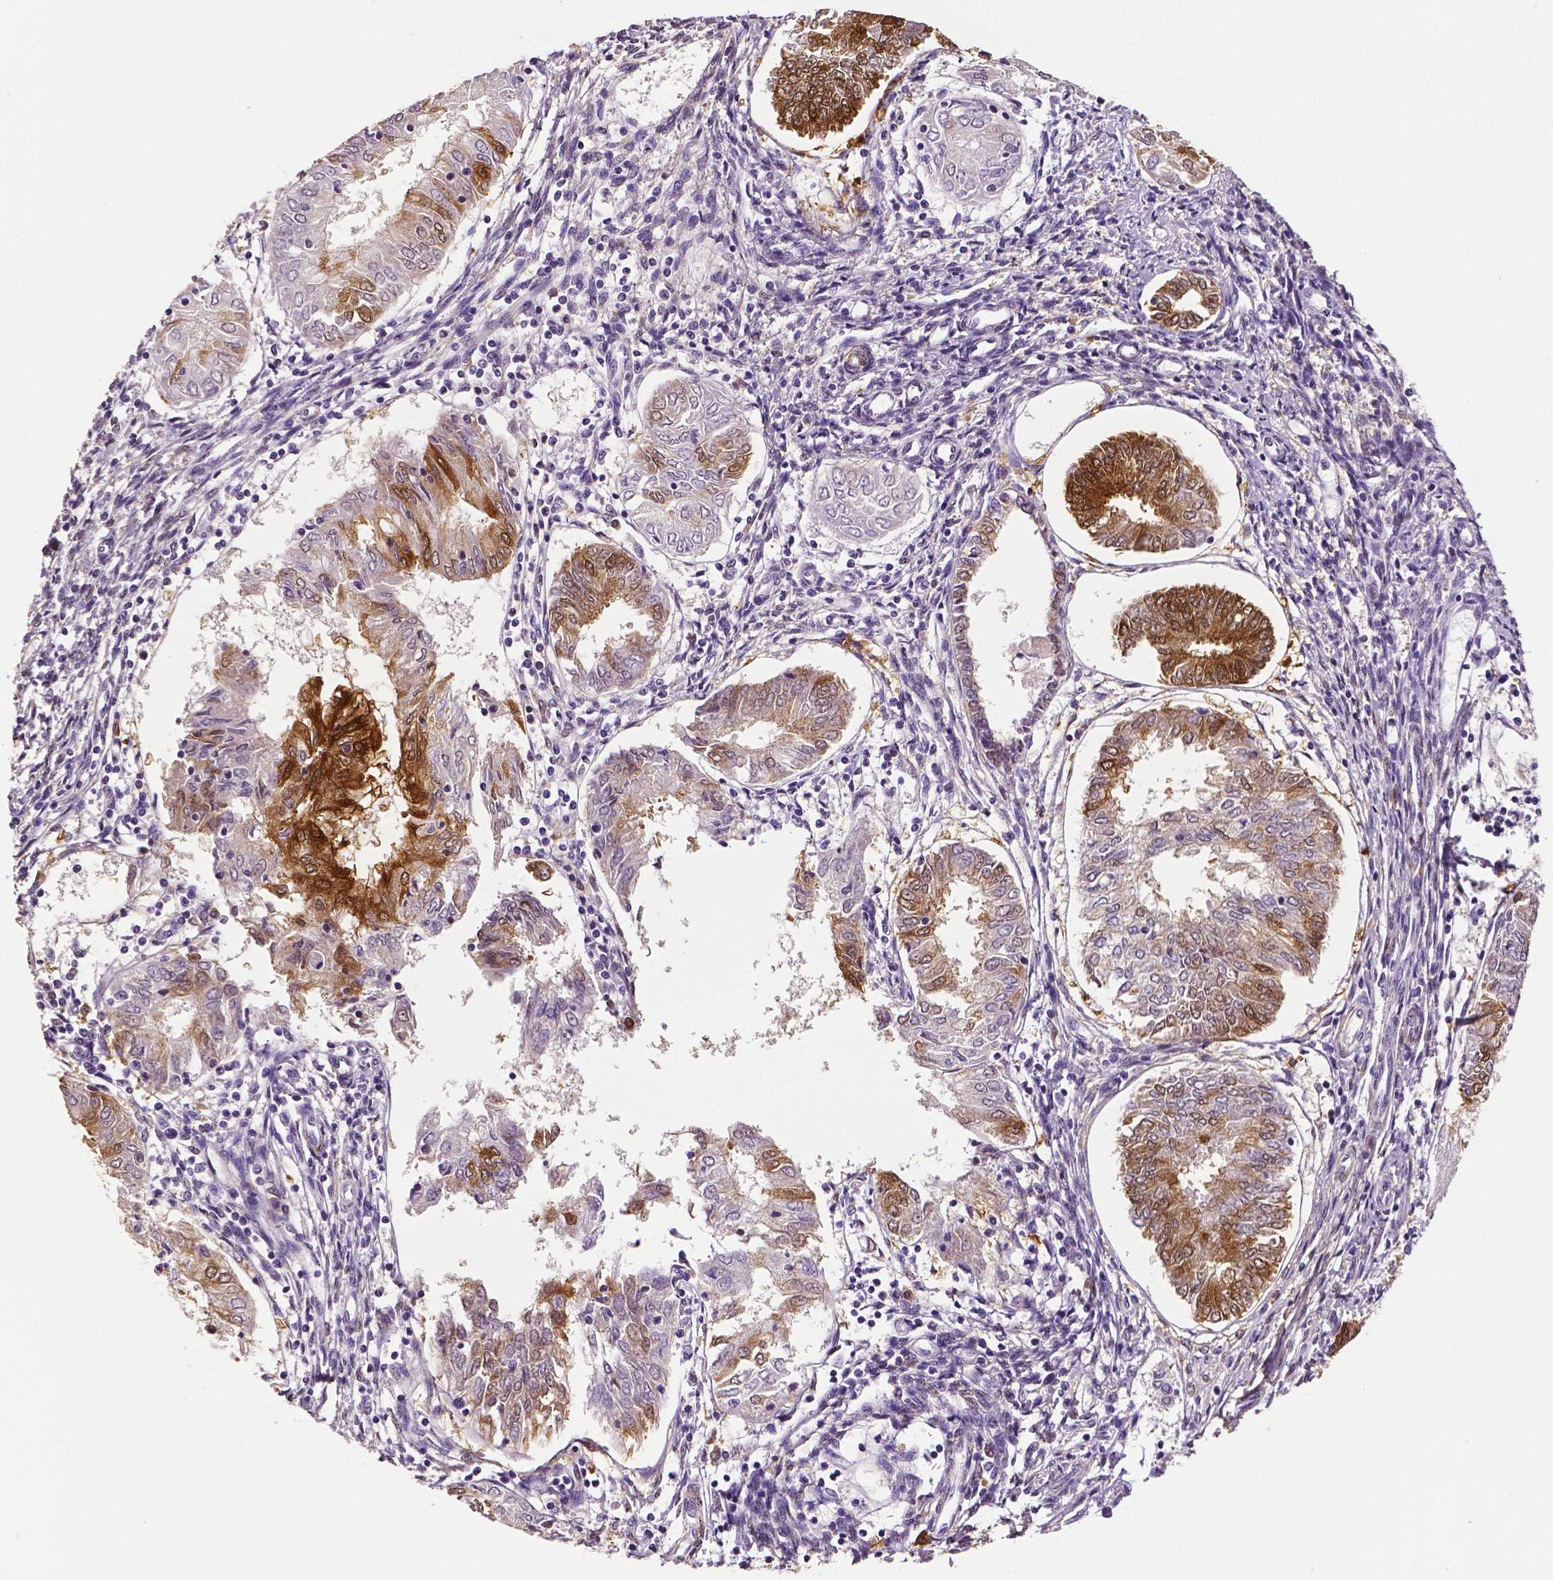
{"staining": {"intensity": "strong", "quantity": "<25%", "location": "cytoplasmic/membranous"}, "tissue": "endometrial cancer", "cell_type": "Tumor cells", "image_type": "cancer", "snomed": [{"axis": "morphology", "description": "Adenocarcinoma, NOS"}, {"axis": "topography", "description": "Endometrium"}], "caption": "High-power microscopy captured an immunohistochemistry photomicrograph of adenocarcinoma (endometrial), revealing strong cytoplasmic/membranous positivity in about <25% of tumor cells.", "gene": "PHGDH", "patient": {"sex": "female", "age": 68}}